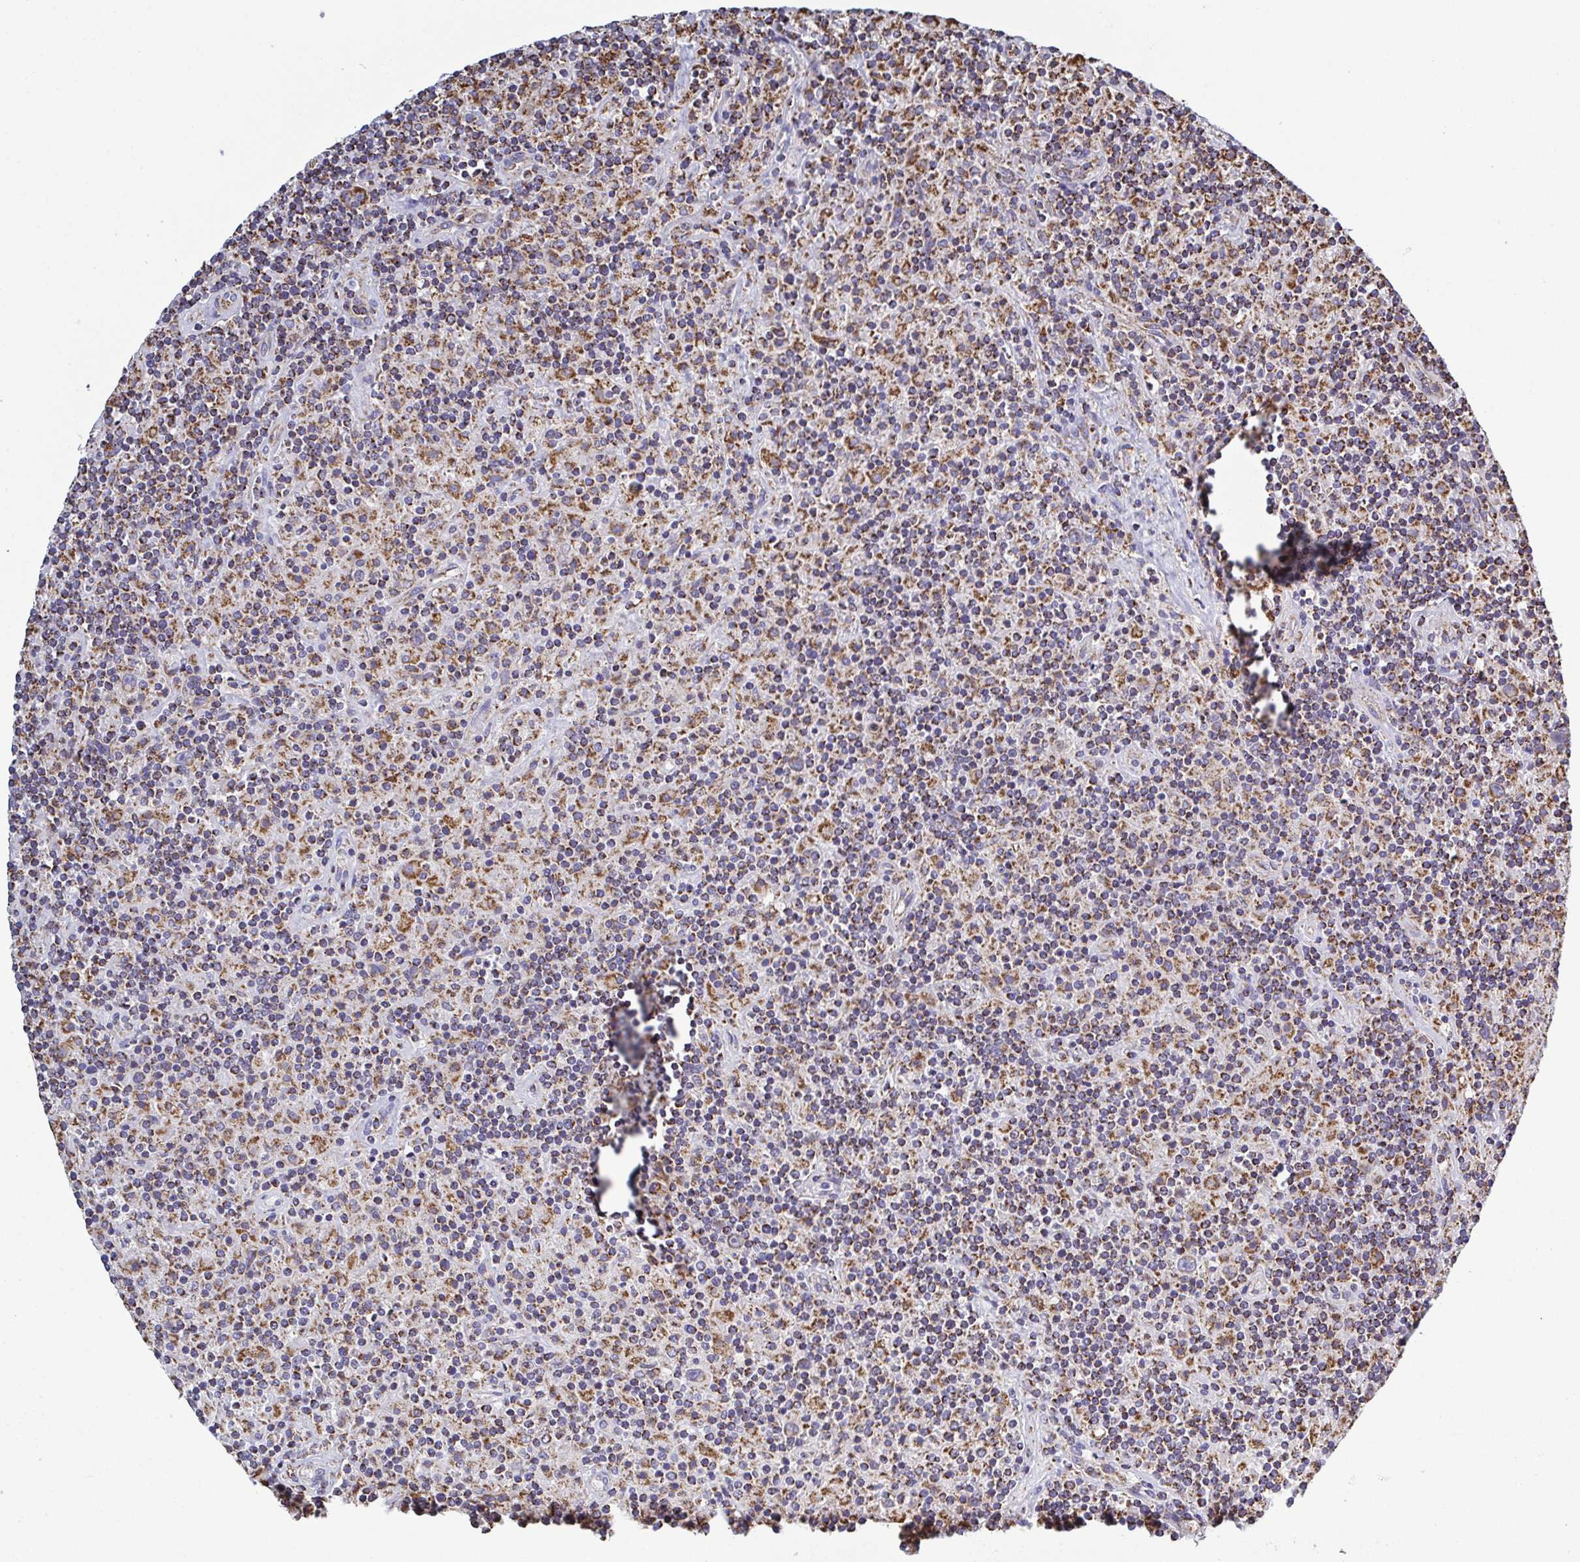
{"staining": {"intensity": "moderate", "quantity": ">75%", "location": "cytoplasmic/membranous"}, "tissue": "lymphoma", "cell_type": "Tumor cells", "image_type": "cancer", "snomed": [{"axis": "morphology", "description": "Hodgkin's disease, NOS"}, {"axis": "topography", "description": "Lymph node"}], "caption": "Brown immunohistochemical staining in lymphoma shows moderate cytoplasmic/membranous staining in approximately >75% of tumor cells. The staining was performed using DAB, with brown indicating positive protein expression. Nuclei are stained blue with hematoxylin.", "gene": "CSDE1", "patient": {"sex": "male", "age": 70}}